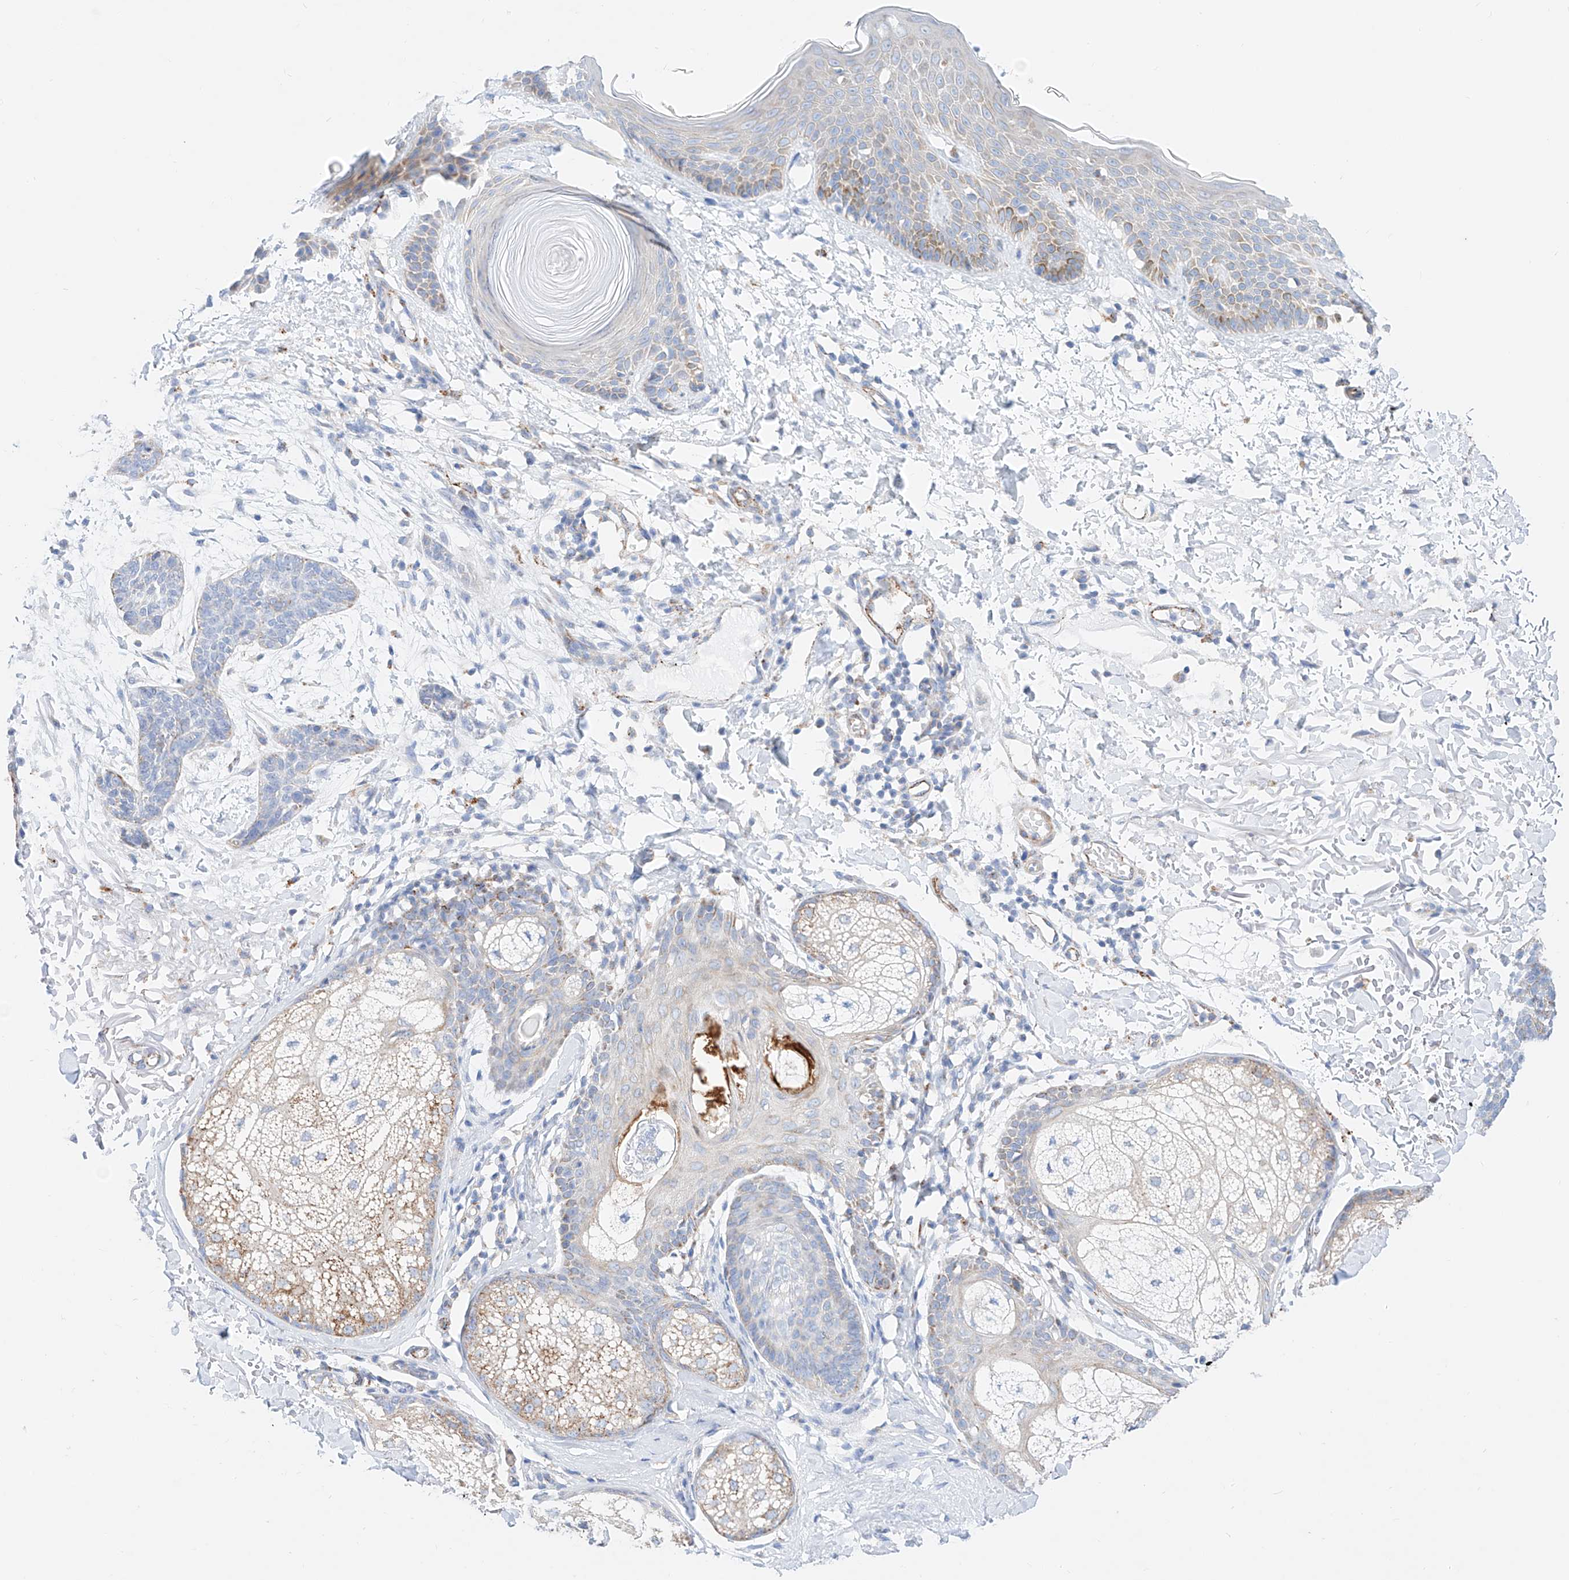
{"staining": {"intensity": "negative", "quantity": "none", "location": "none"}, "tissue": "skin cancer", "cell_type": "Tumor cells", "image_type": "cancer", "snomed": [{"axis": "morphology", "description": "Basal cell carcinoma"}, {"axis": "topography", "description": "Skin"}], "caption": "There is no significant staining in tumor cells of skin cancer.", "gene": "C6orf62", "patient": {"sex": "male", "age": 85}}